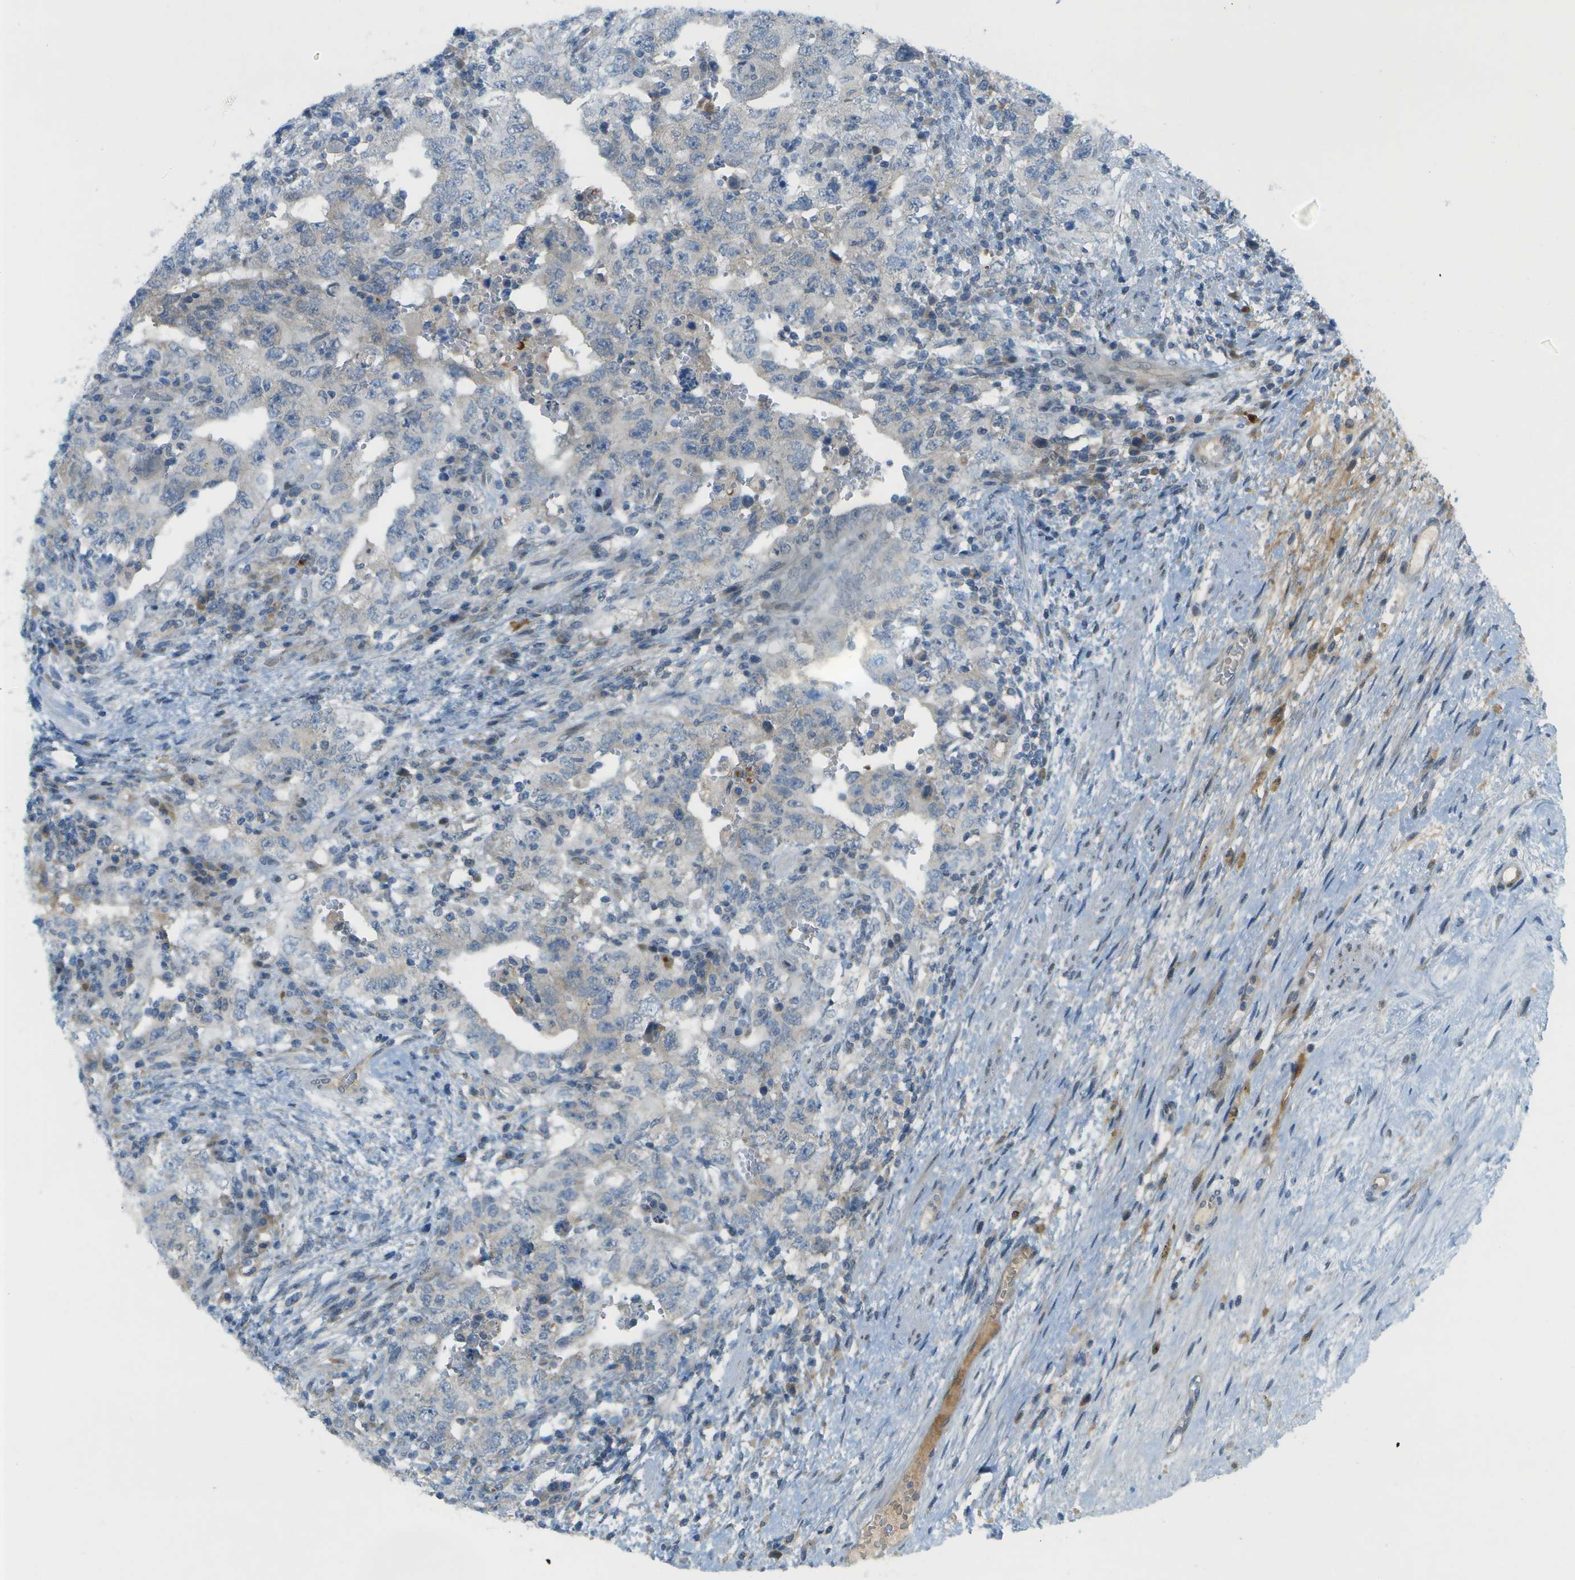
{"staining": {"intensity": "negative", "quantity": "none", "location": "none"}, "tissue": "testis cancer", "cell_type": "Tumor cells", "image_type": "cancer", "snomed": [{"axis": "morphology", "description": "Carcinoma, Embryonal, NOS"}, {"axis": "topography", "description": "Testis"}], "caption": "Protein analysis of embryonal carcinoma (testis) displays no significant expression in tumor cells.", "gene": "CACNB4", "patient": {"sex": "male", "age": 26}}